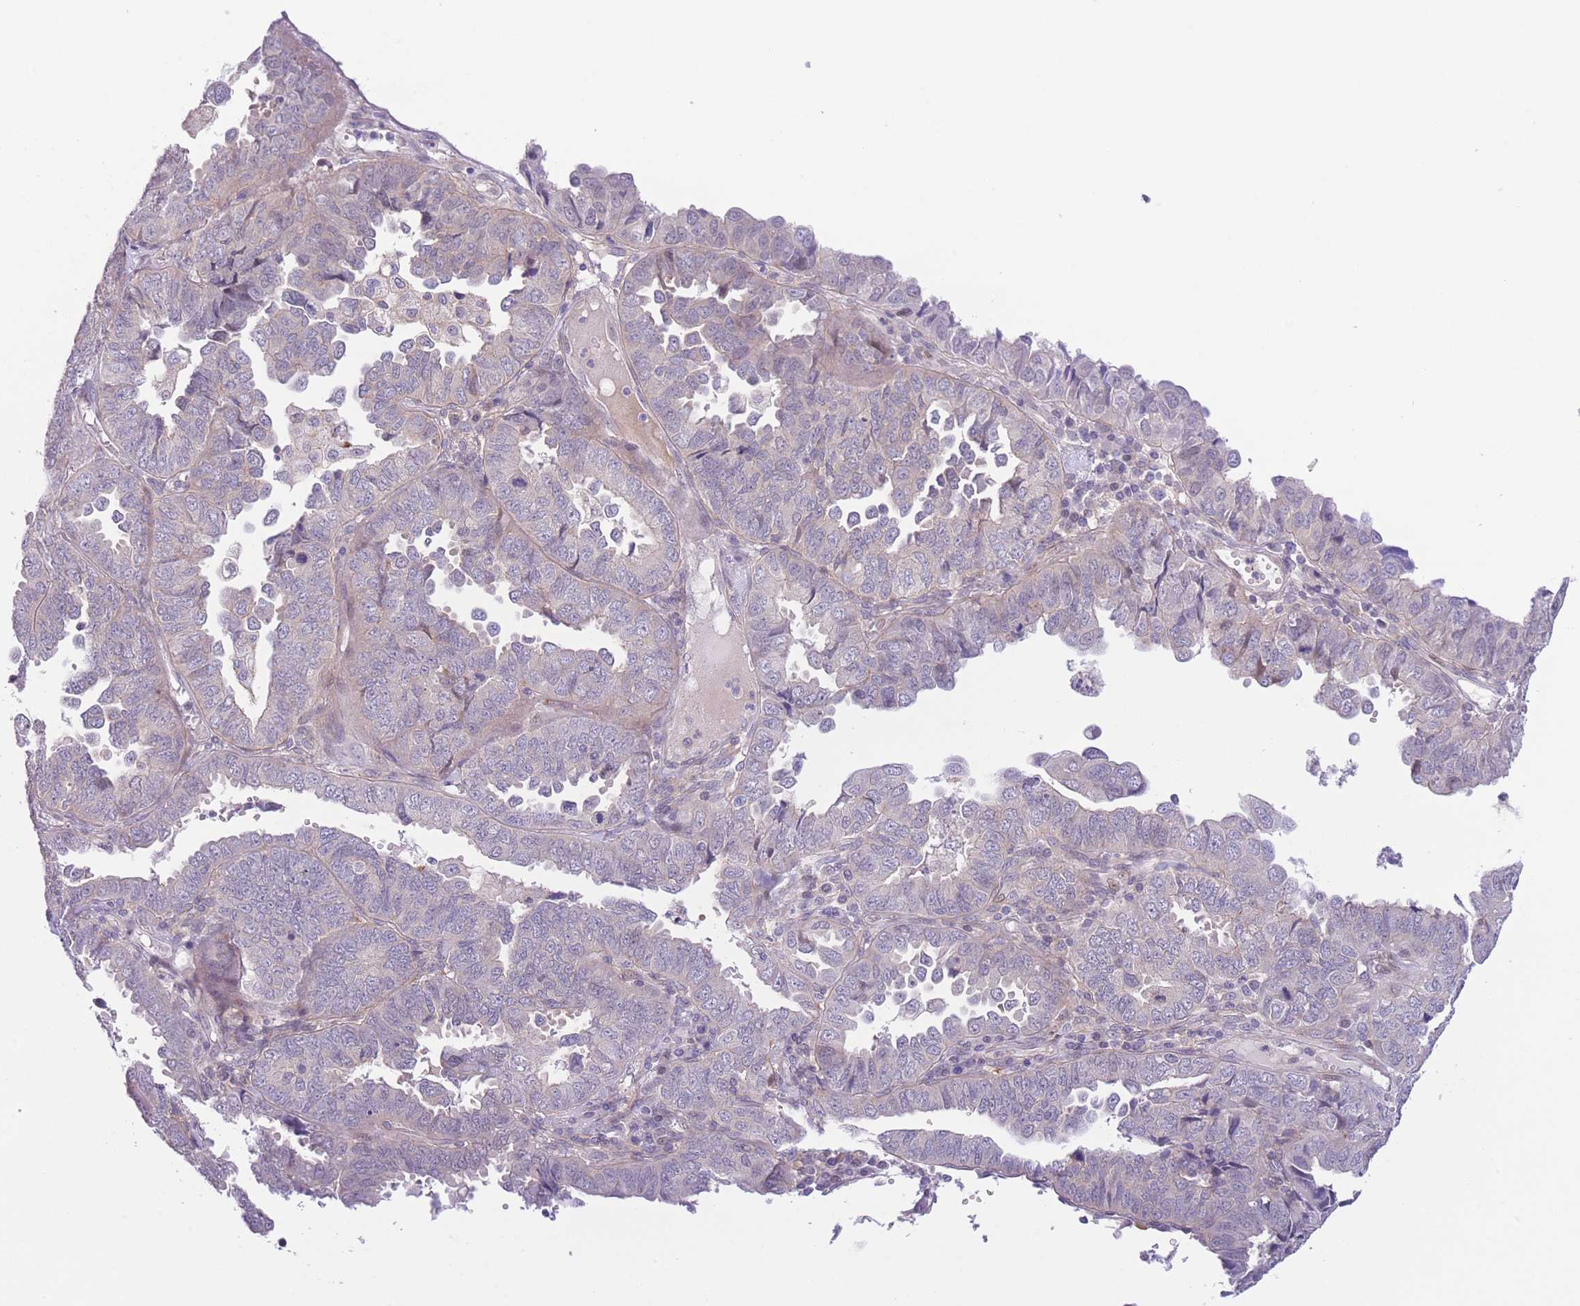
{"staining": {"intensity": "negative", "quantity": "none", "location": "none"}, "tissue": "endometrial cancer", "cell_type": "Tumor cells", "image_type": "cancer", "snomed": [{"axis": "morphology", "description": "Adenocarcinoma, NOS"}, {"axis": "topography", "description": "Endometrium"}], "caption": "Tumor cells are negative for brown protein staining in adenocarcinoma (endometrial).", "gene": "C9orf152", "patient": {"sex": "female", "age": 79}}